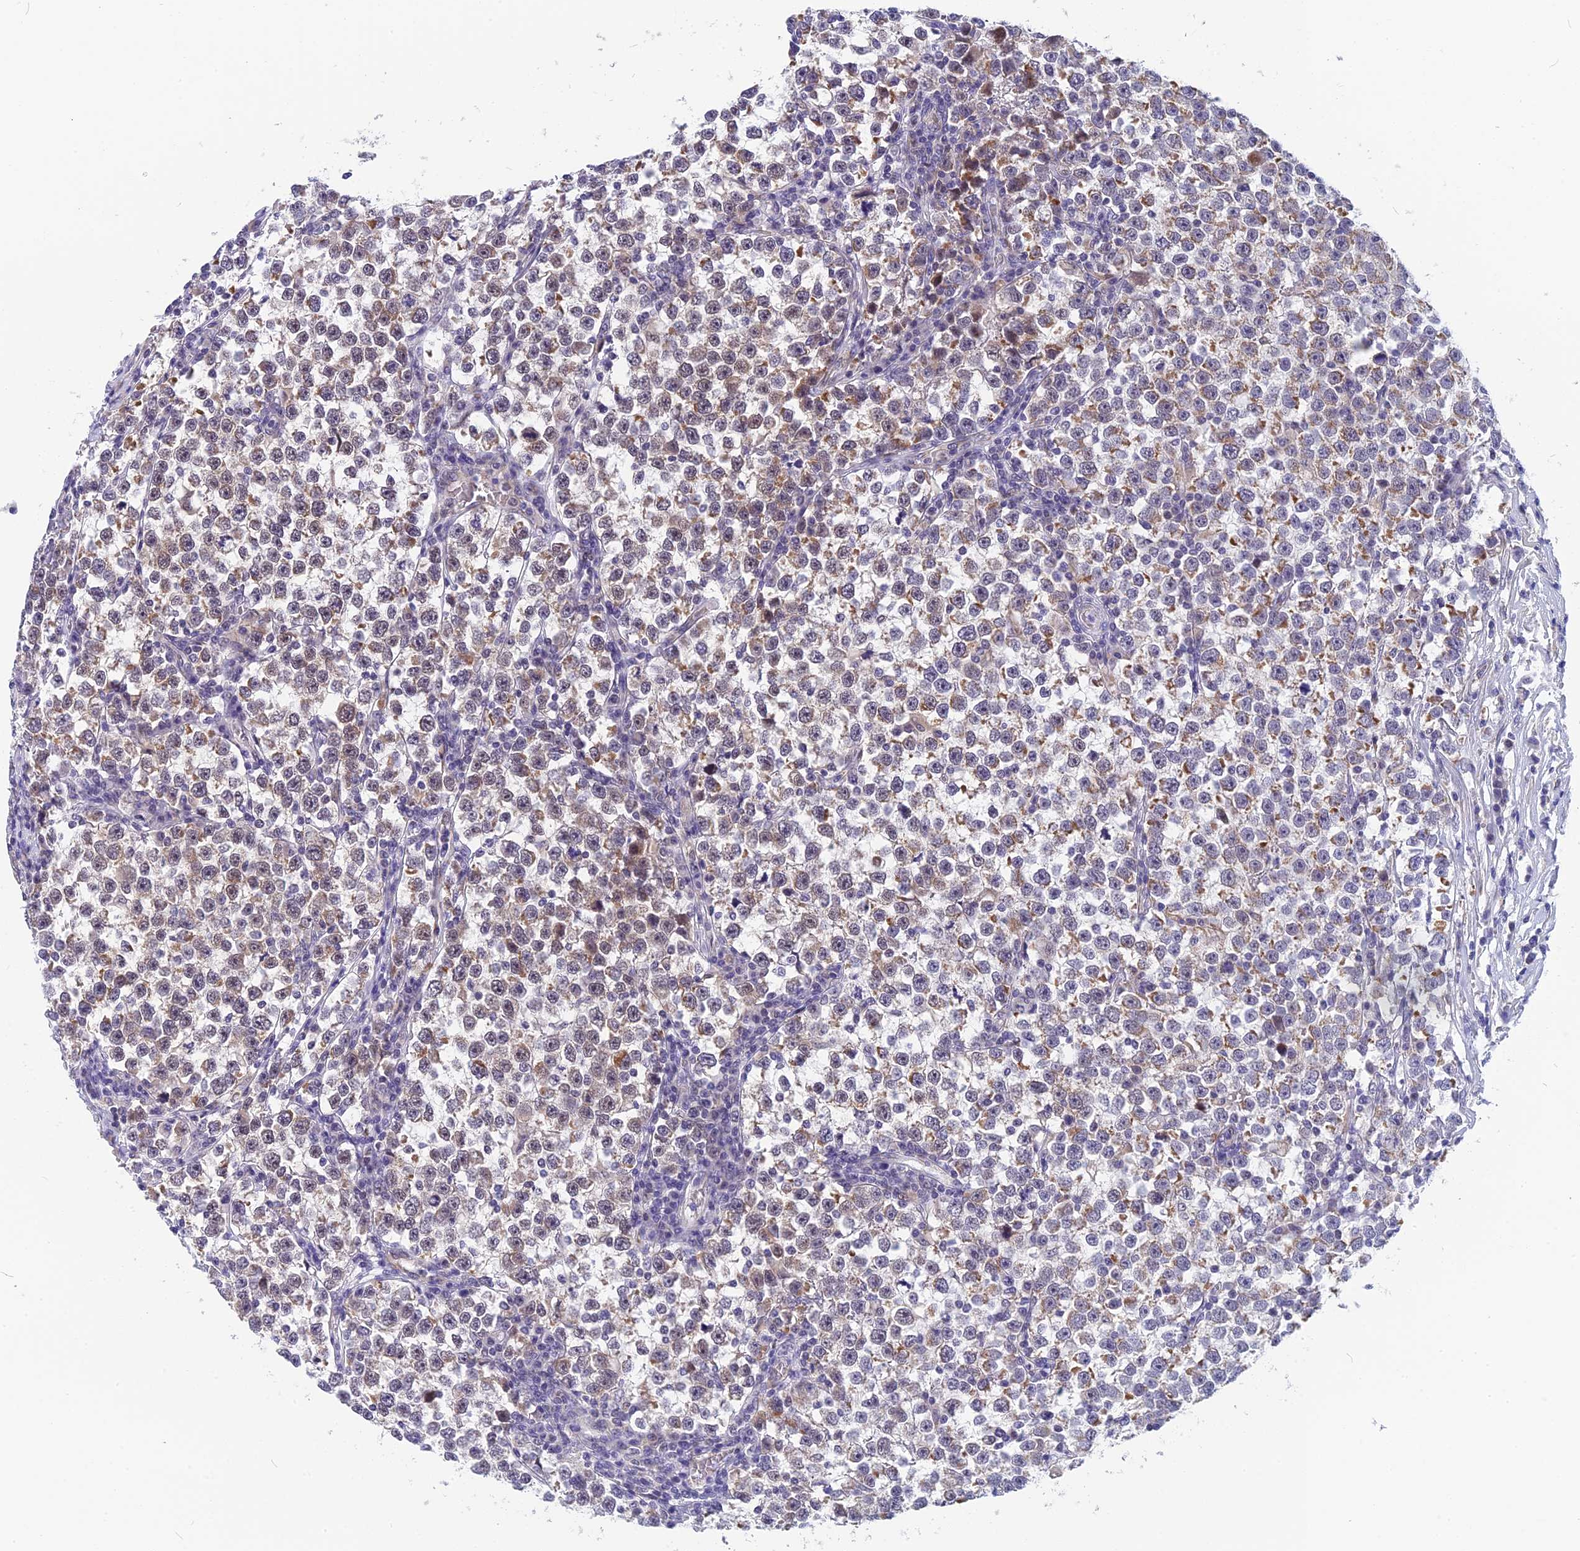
{"staining": {"intensity": "moderate", "quantity": "25%-75%", "location": "cytoplasmic/membranous"}, "tissue": "testis cancer", "cell_type": "Tumor cells", "image_type": "cancer", "snomed": [{"axis": "morphology", "description": "Normal tissue, NOS"}, {"axis": "morphology", "description": "Seminoma, NOS"}, {"axis": "topography", "description": "Testis"}], "caption": "Protein positivity by immunohistochemistry (IHC) demonstrates moderate cytoplasmic/membranous staining in about 25%-75% of tumor cells in testis cancer.", "gene": "CMC1", "patient": {"sex": "male", "age": 43}}